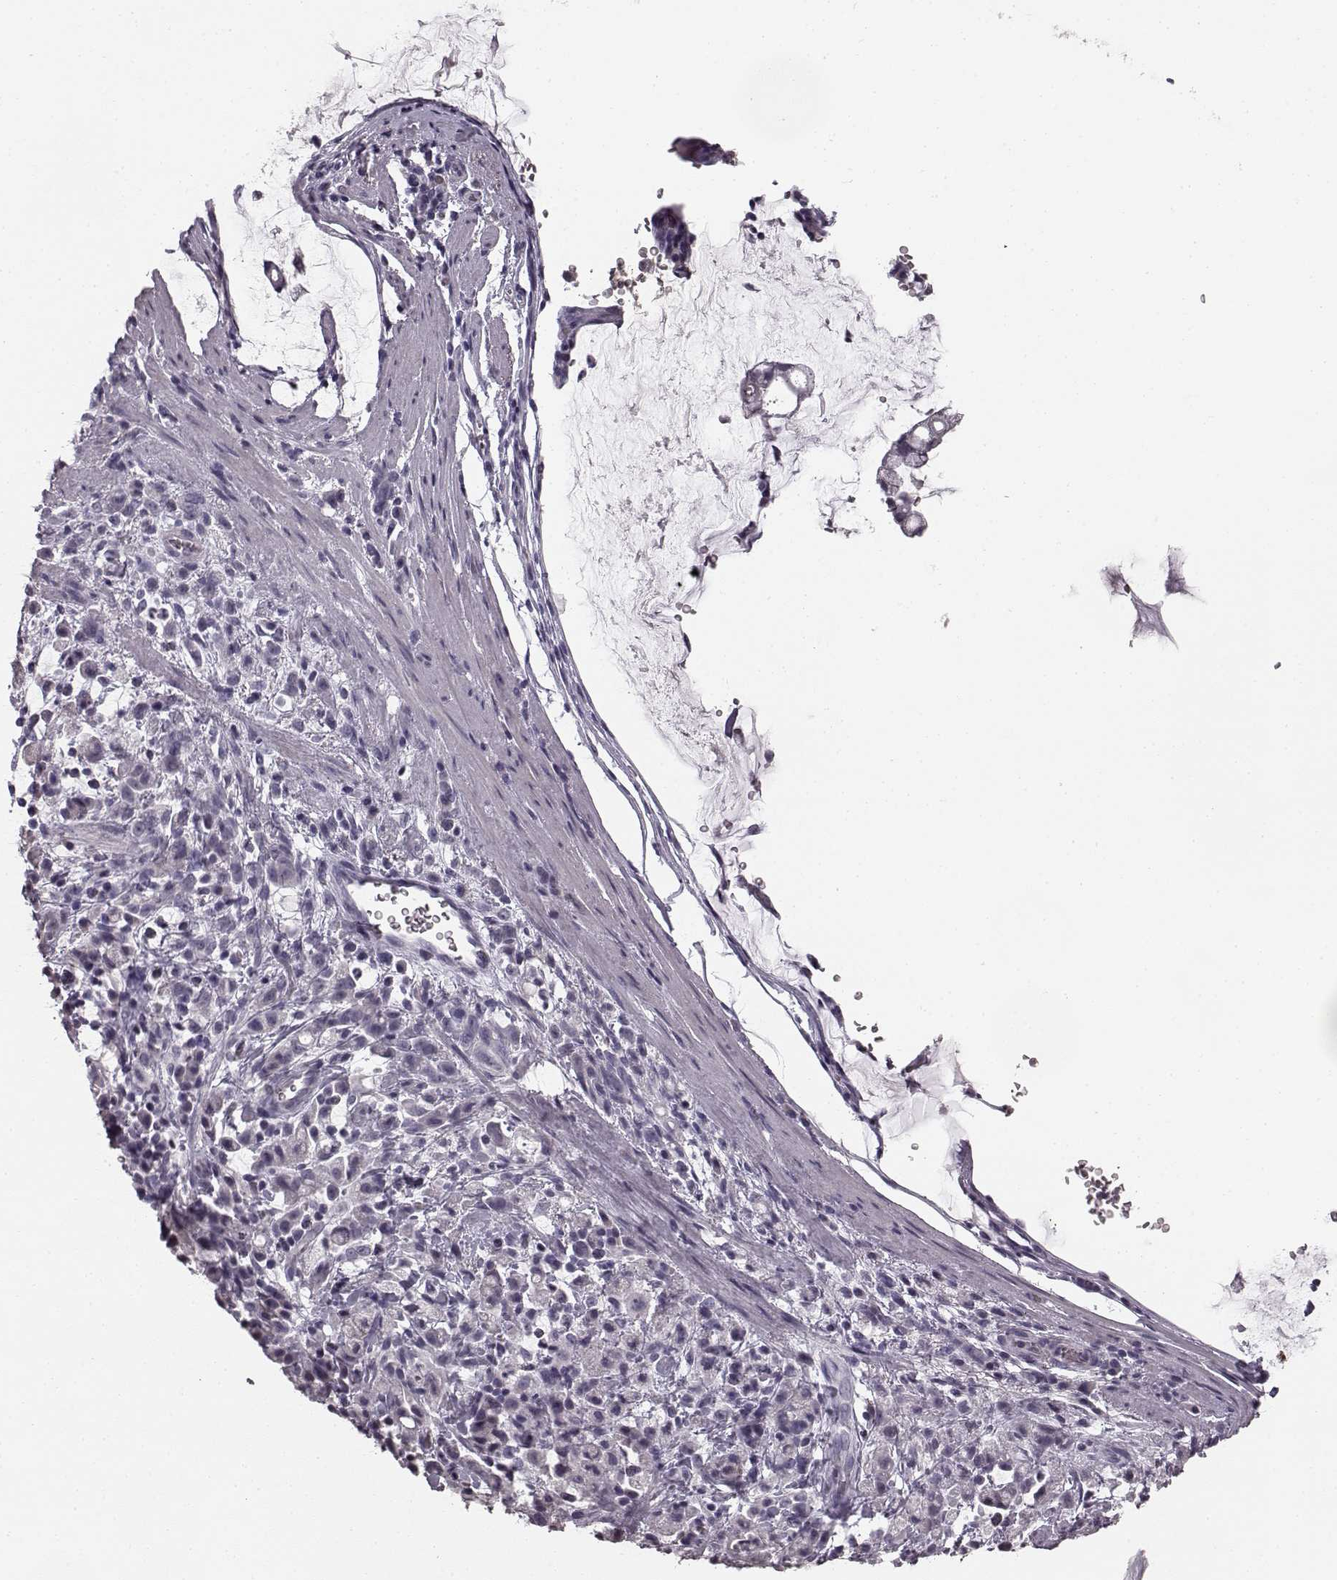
{"staining": {"intensity": "negative", "quantity": "none", "location": "none"}, "tissue": "stomach cancer", "cell_type": "Tumor cells", "image_type": "cancer", "snomed": [{"axis": "morphology", "description": "Adenocarcinoma, NOS"}, {"axis": "topography", "description": "Stomach"}], "caption": "DAB (3,3'-diaminobenzidine) immunohistochemical staining of adenocarcinoma (stomach) shows no significant positivity in tumor cells.", "gene": "RIT2", "patient": {"sex": "female", "age": 60}}